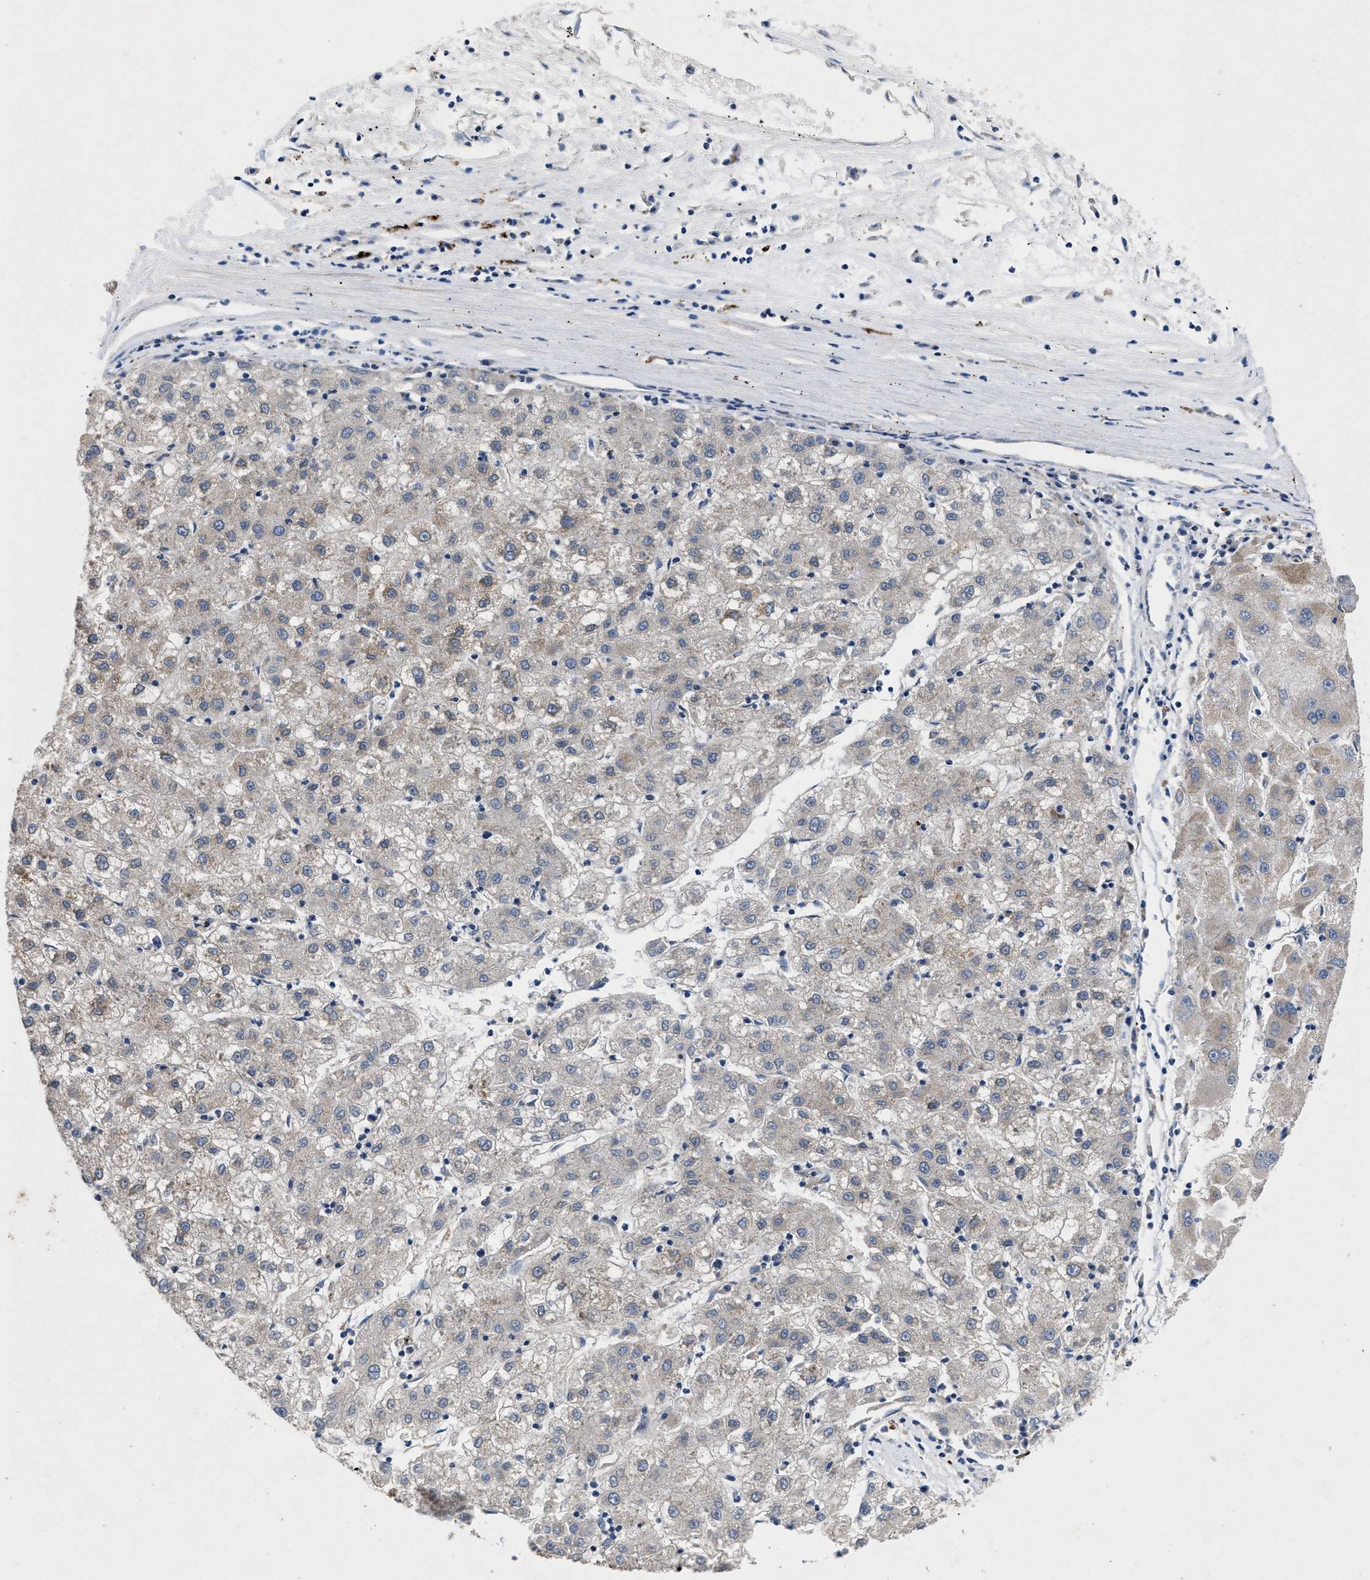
{"staining": {"intensity": "negative", "quantity": "none", "location": "none"}, "tissue": "liver cancer", "cell_type": "Tumor cells", "image_type": "cancer", "snomed": [{"axis": "morphology", "description": "Carcinoma, Hepatocellular, NOS"}, {"axis": "topography", "description": "Liver"}], "caption": "Micrograph shows no protein positivity in tumor cells of liver hepatocellular carcinoma tissue. (Stains: DAB IHC with hematoxylin counter stain, Microscopy: brightfield microscopy at high magnification).", "gene": "HSPA12B", "patient": {"sex": "male", "age": 72}}